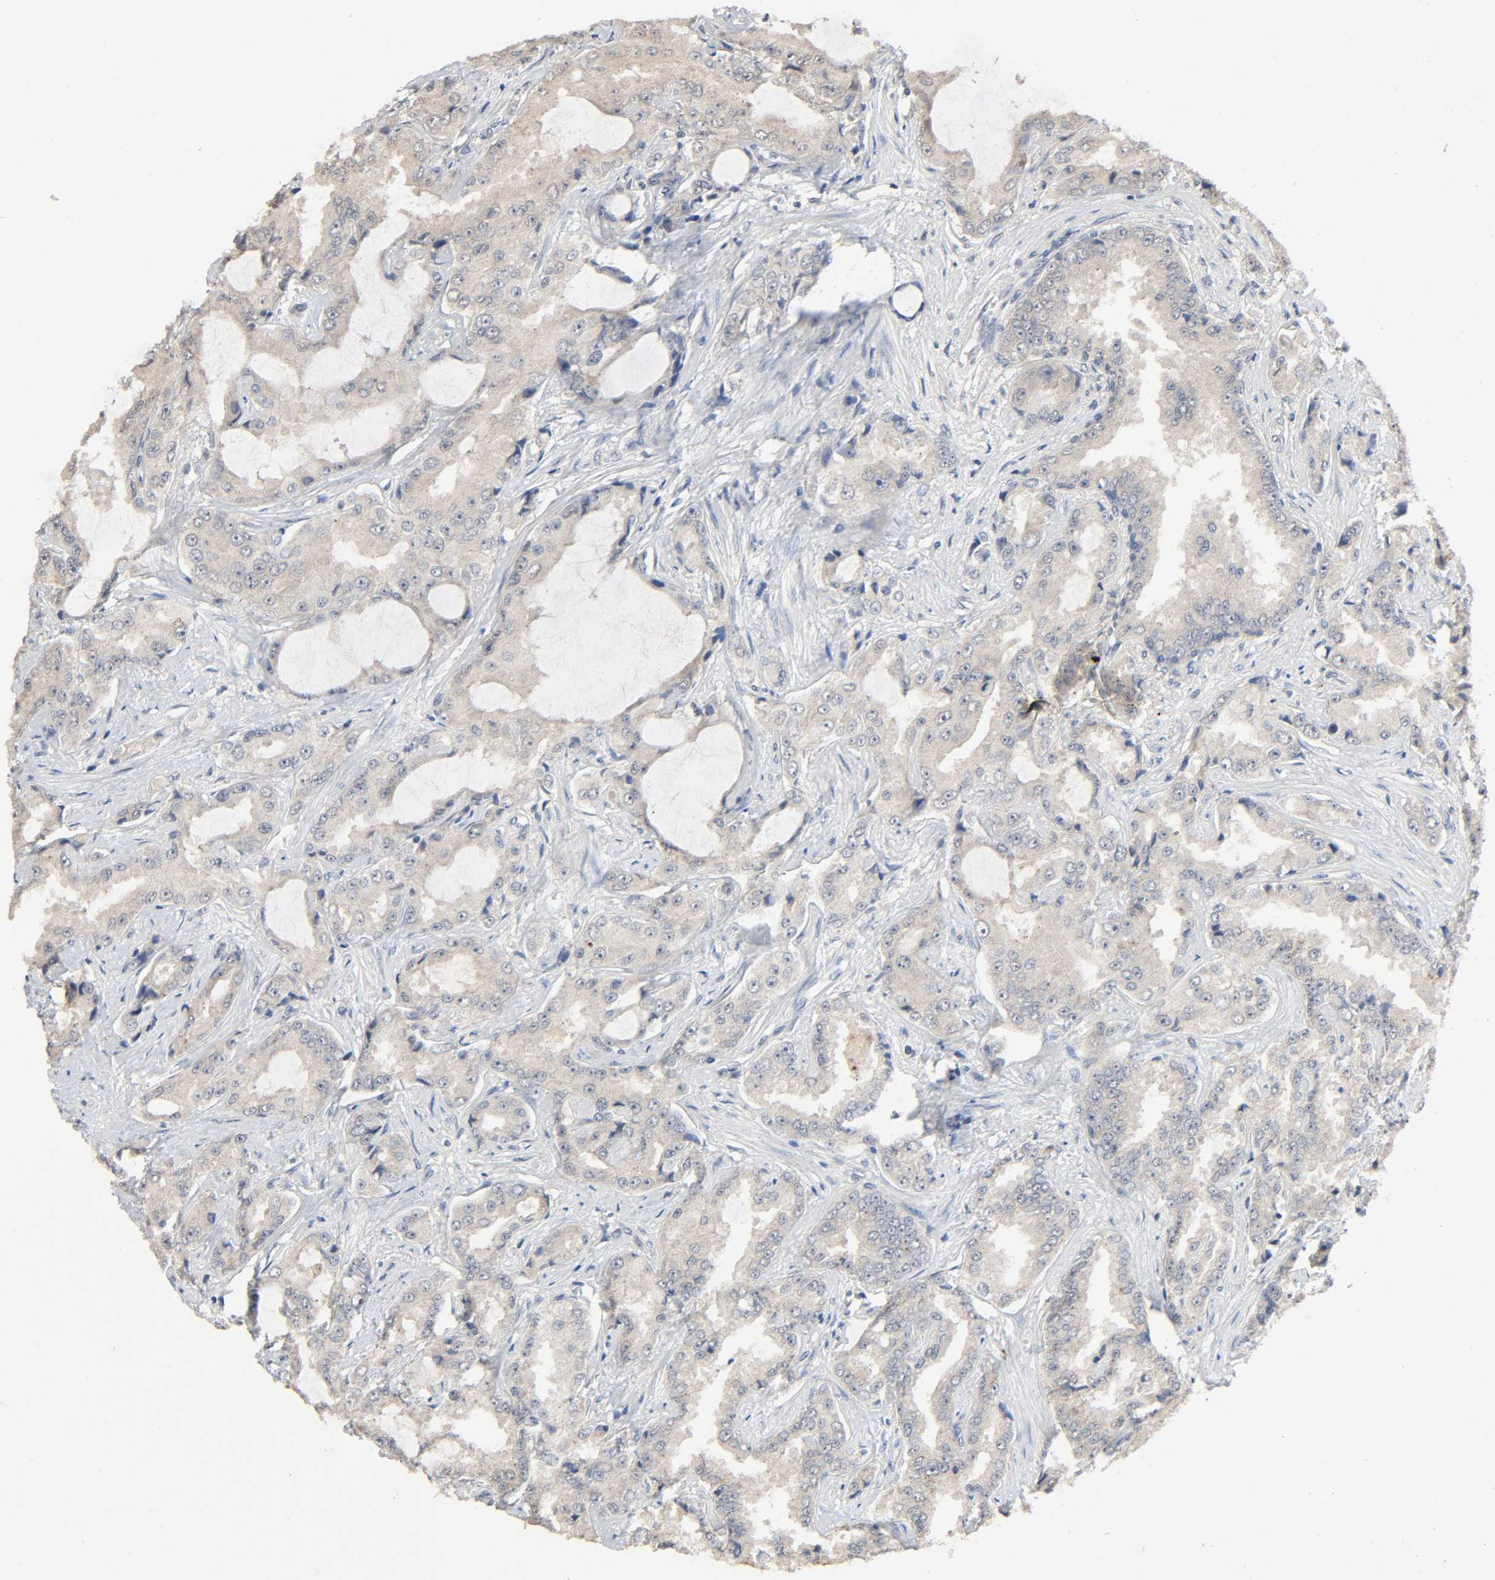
{"staining": {"intensity": "negative", "quantity": "none", "location": "none"}, "tissue": "prostate cancer", "cell_type": "Tumor cells", "image_type": "cancer", "snomed": [{"axis": "morphology", "description": "Adenocarcinoma, High grade"}, {"axis": "topography", "description": "Prostate"}], "caption": "Tumor cells show no significant staining in prostate cancer (adenocarcinoma (high-grade)).", "gene": "MAGEA8", "patient": {"sex": "male", "age": 73}}